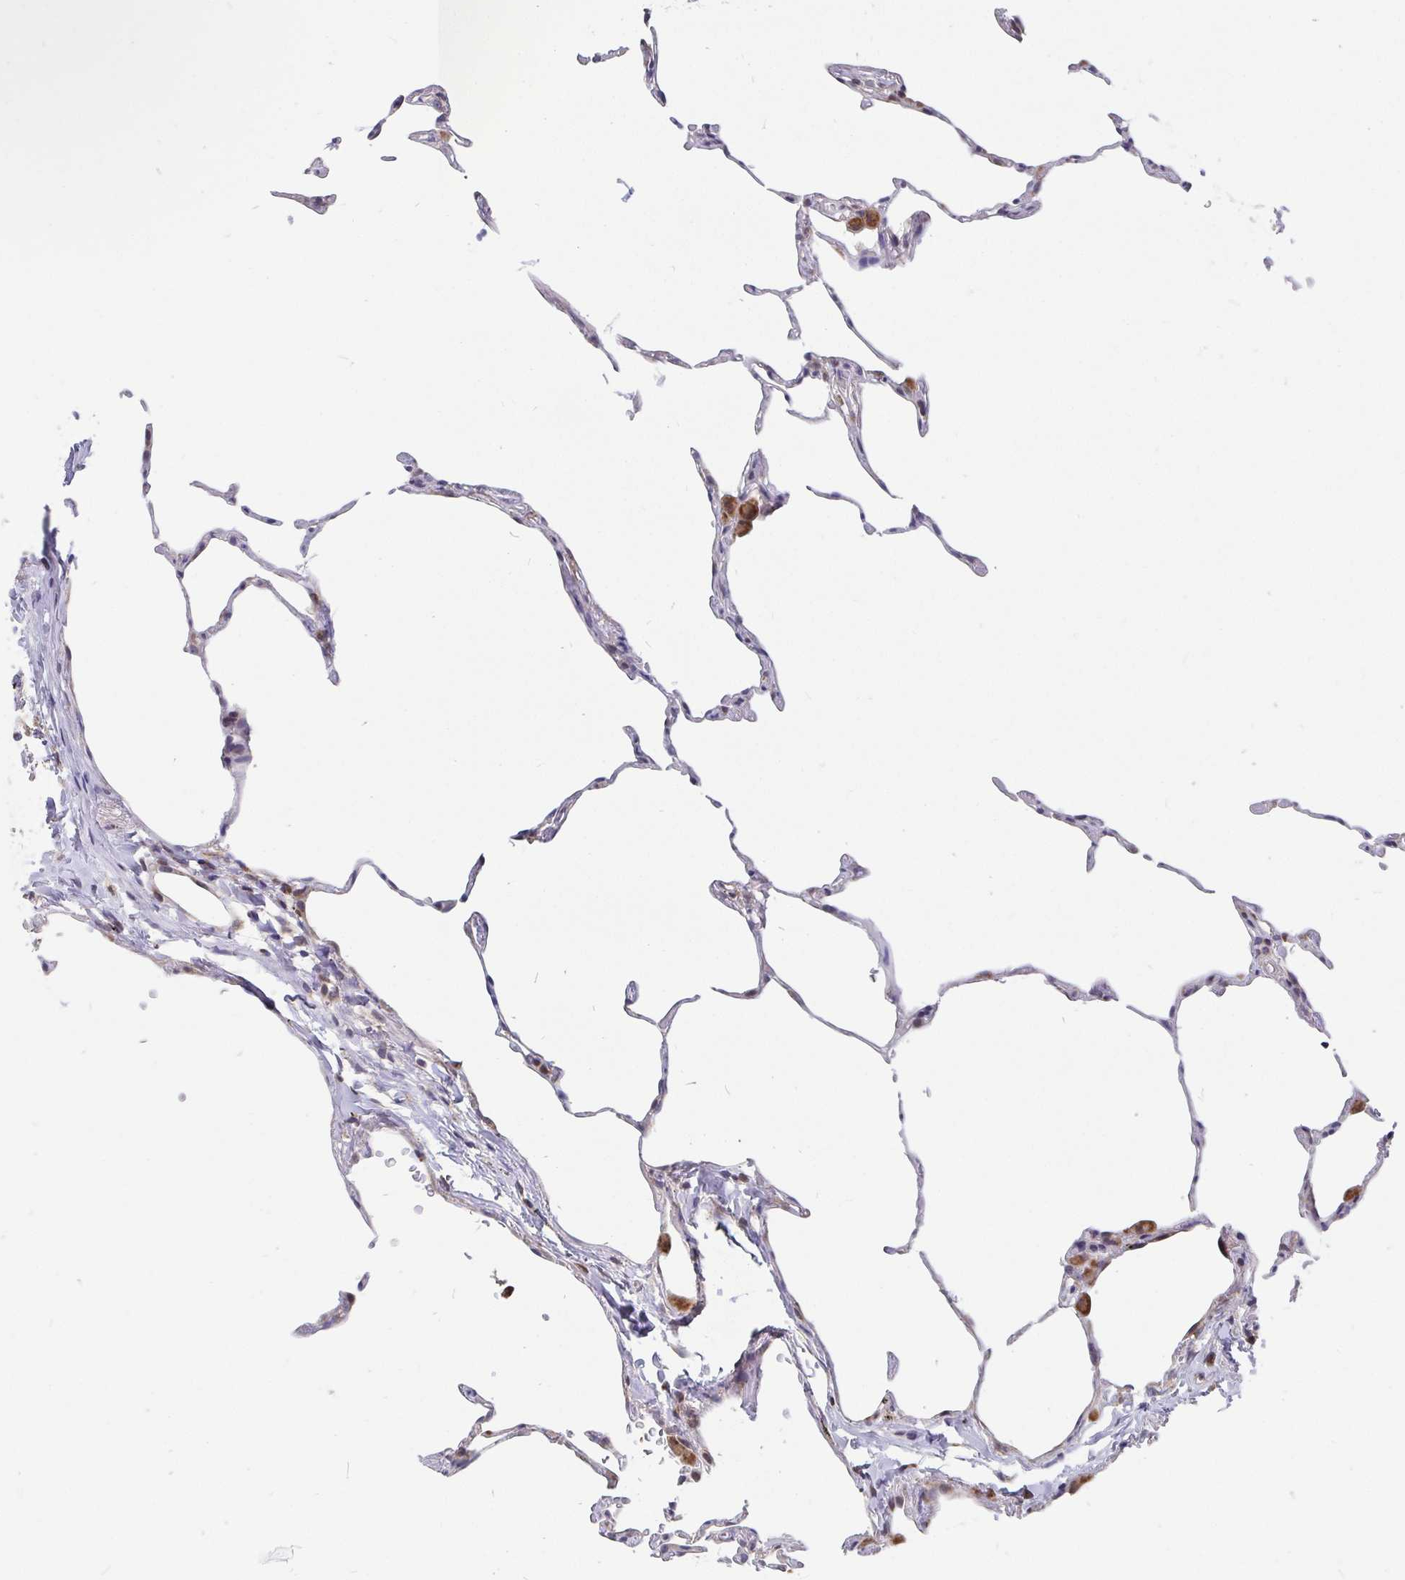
{"staining": {"intensity": "negative", "quantity": "none", "location": "none"}, "tissue": "lung", "cell_type": "Alveolar cells", "image_type": "normal", "snomed": [{"axis": "morphology", "description": "Normal tissue, NOS"}, {"axis": "topography", "description": "Lung"}], "caption": "This is a micrograph of immunohistochemistry (IHC) staining of benign lung, which shows no positivity in alveolar cells. The staining was performed using DAB to visualize the protein expression in brown, while the nuclei were stained in blue with hematoxylin (Magnification: 20x).", "gene": "PDF", "patient": {"sex": "female", "age": 57}}